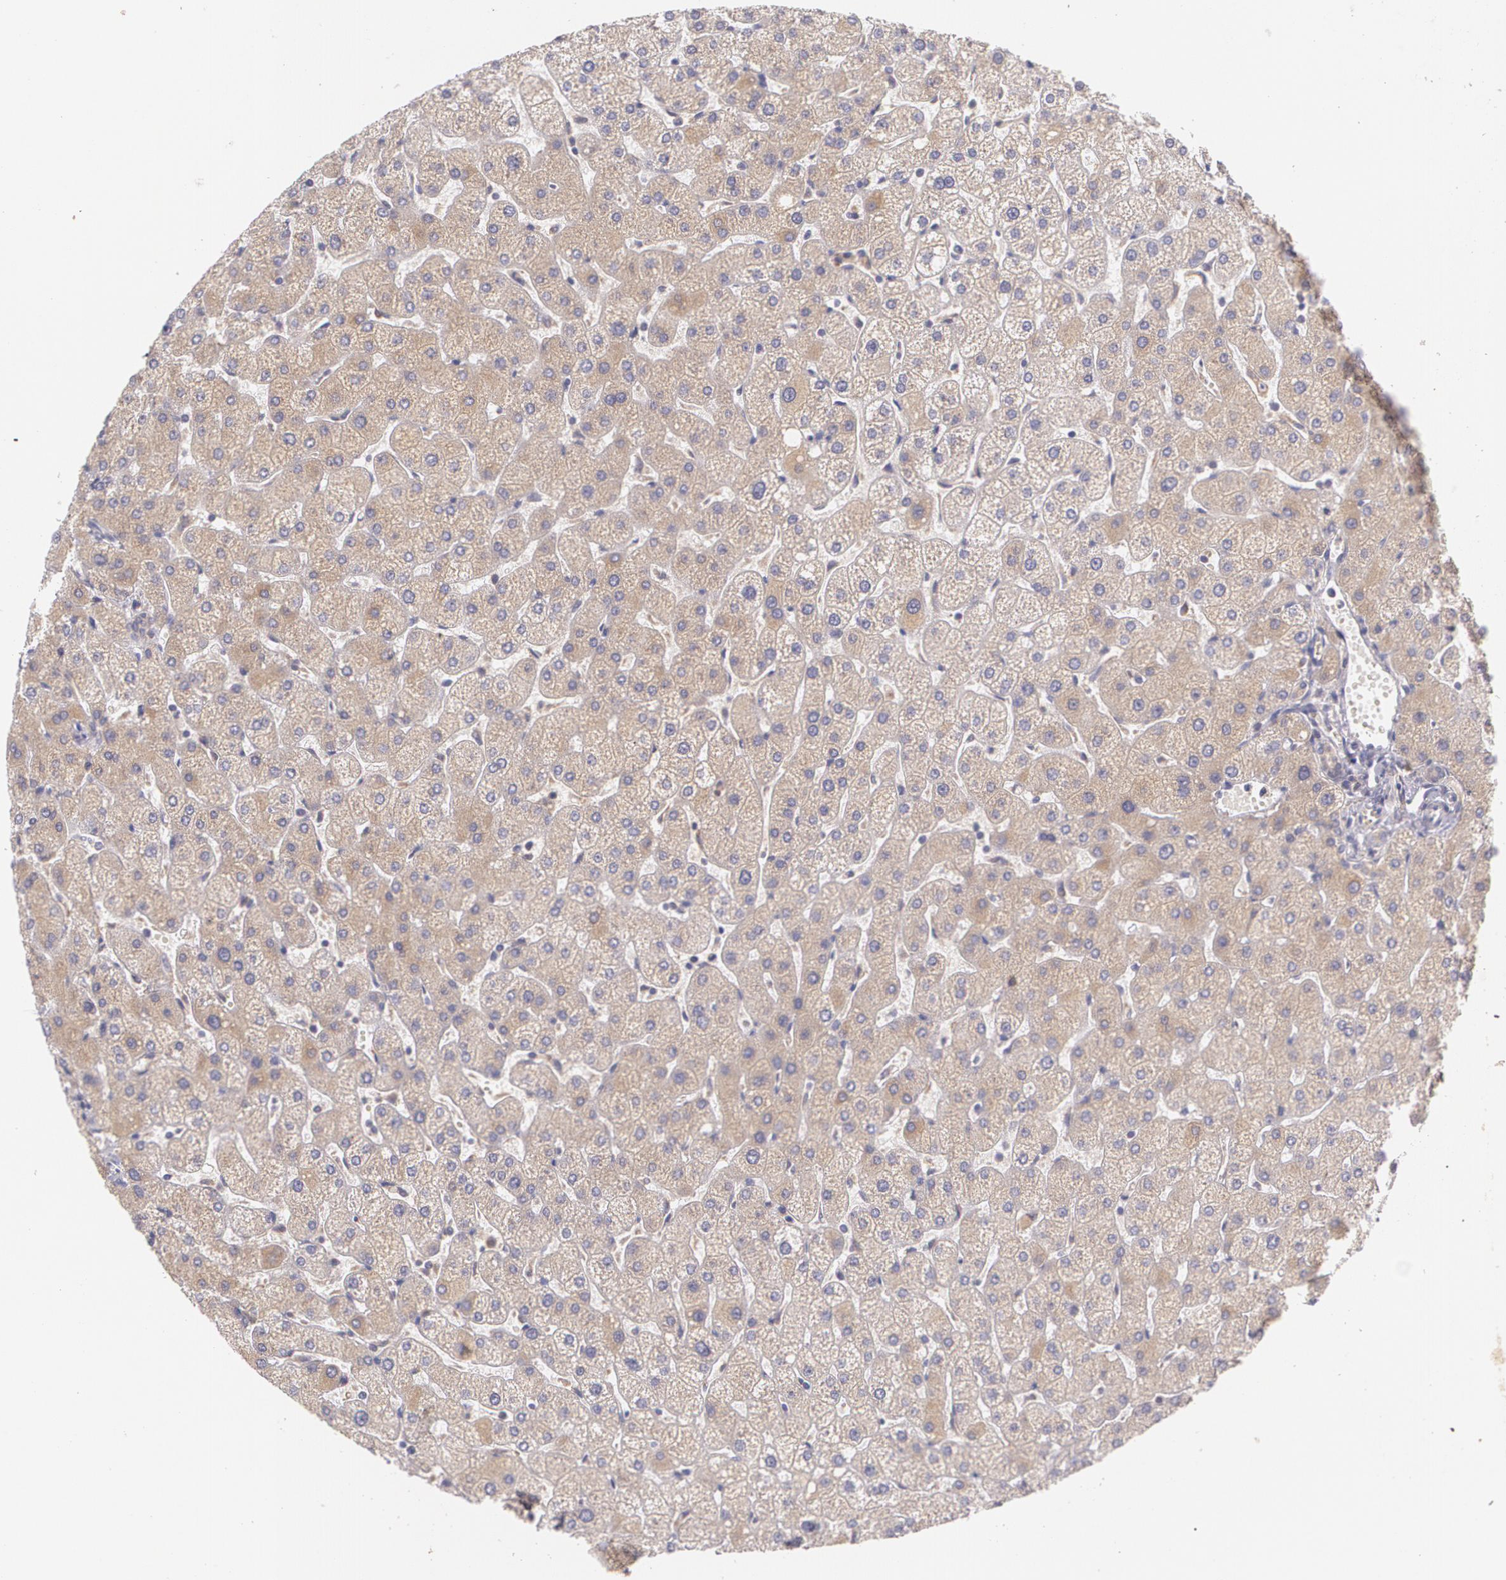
{"staining": {"intensity": "weak", "quantity": ">75%", "location": "cytoplasmic/membranous"}, "tissue": "liver", "cell_type": "Cholangiocytes", "image_type": "normal", "snomed": [{"axis": "morphology", "description": "Normal tissue, NOS"}, {"axis": "topography", "description": "Liver"}], "caption": "High-magnification brightfield microscopy of normal liver stained with DAB (brown) and counterstained with hematoxylin (blue). cholangiocytes exhibit weak cytoplasmic/membranous staining is present in about>75% of cells.", "gene": "CCL17", "patient": {"sex": "male", "age": 67}}